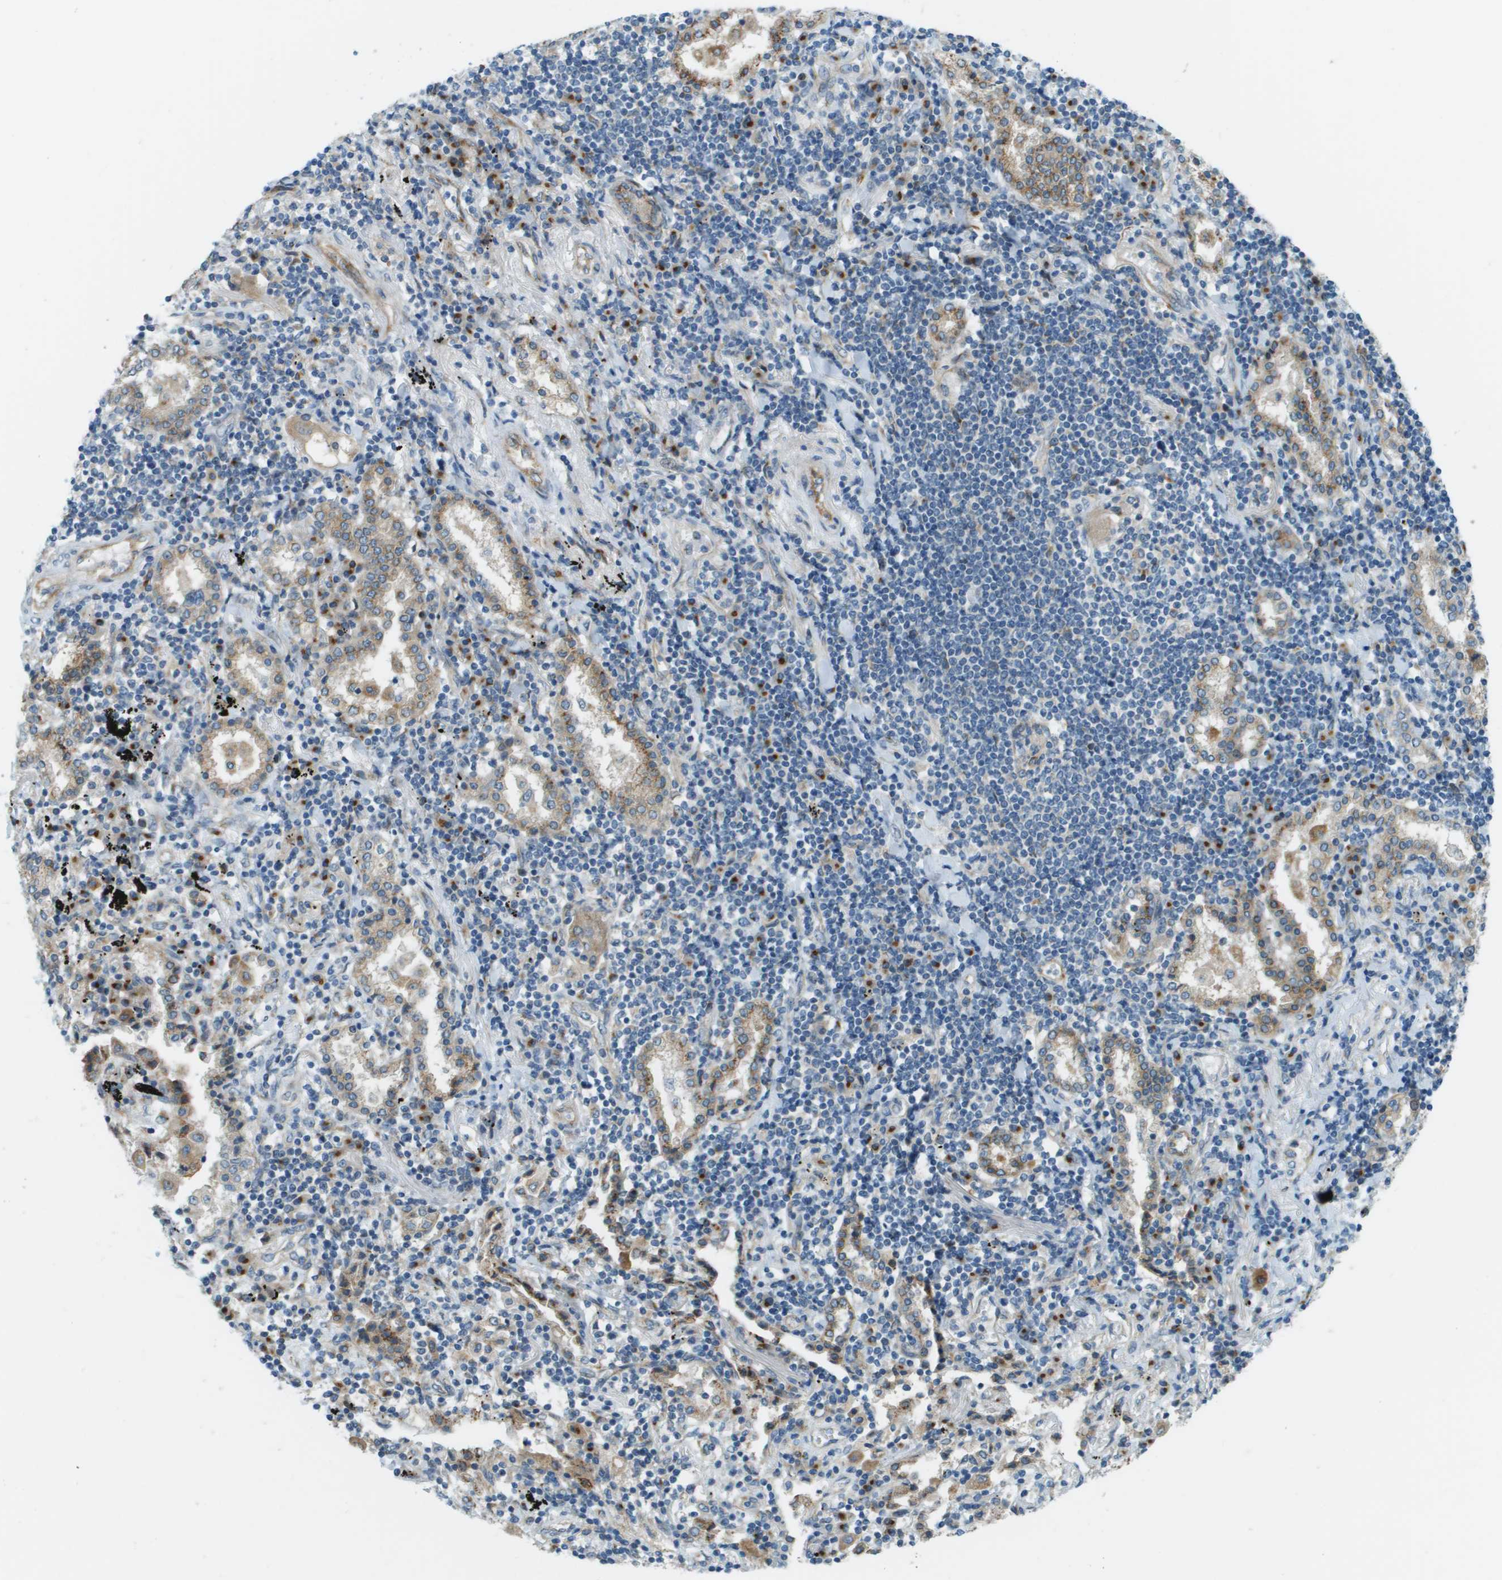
{"staining": {"intensity": "moderate", "quantity": ">75%", "location": "cytoplasmic/membranous"}, "tissue": "lung cancer", "cell_type": "Tumor cells", "image_type": "cancer", "snomed": [{"axis": "morphology", "description": "Adenocarcinoma, NOS"}, {"axis": "topography", "description": "Lung"}], "caption": "A histopathology image of human lung cancer (adenocarcinoma) stained for a protein demonstrates moderate cytoplasmic/membranous brown staining in tumor cells.", "gene": "ACBD3", "patient": {"sex": "female", "age": 65}}